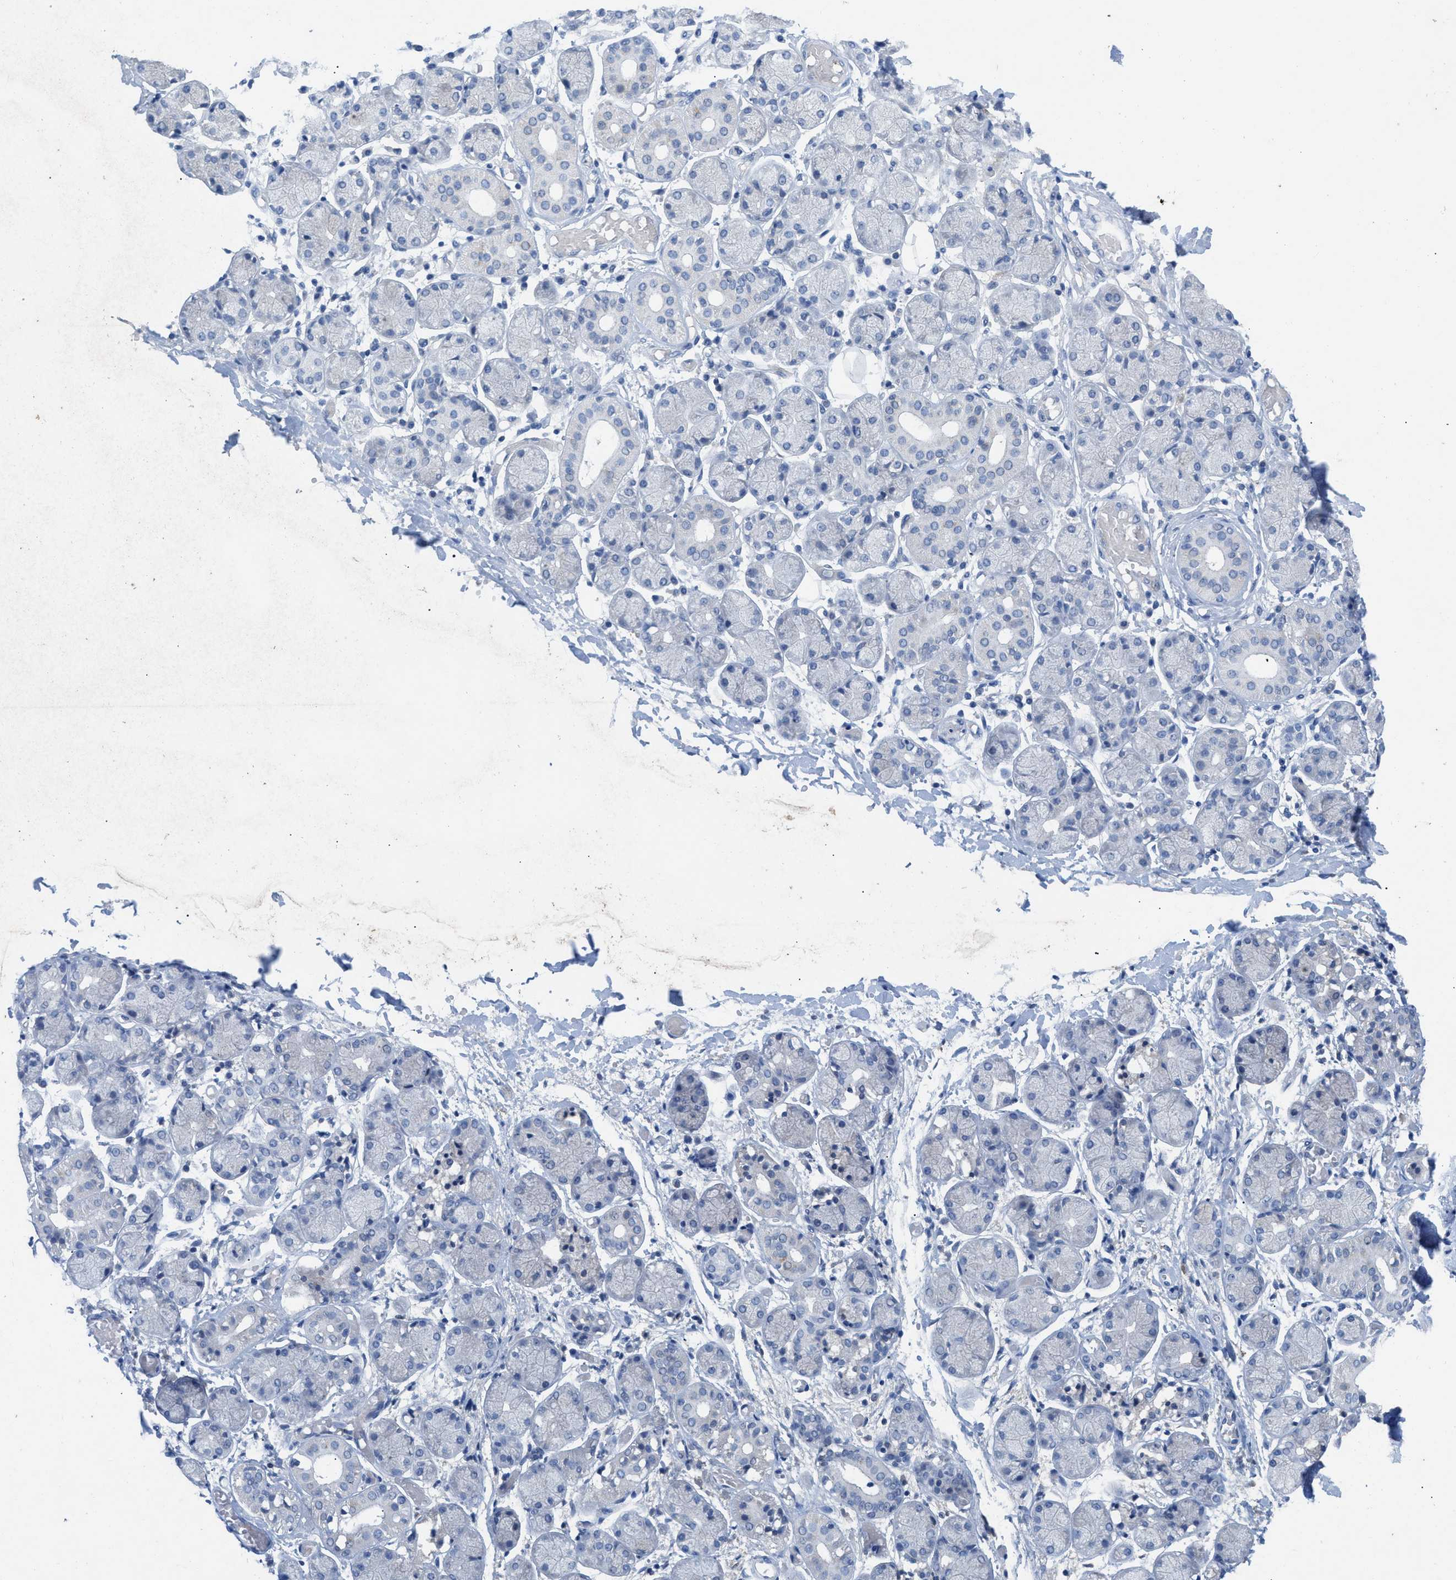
{"staining": {"intensity": "negative", "quantity": "none", "location": "none"}, "tissue": "salivary gland", "cell_type": "Glandular cells", "image_type": "normal", "snomed": [{"axis": "morphology", "description": "Normal tissue, NOS"}, {"axis": "topography", "description": "Salivary gland"}], "caption": "Immunohistochemistry (IHC) of benign human salivary gland demonstrates no staining in glandular cells. Nuclei are stained in blue.", "gene": "HPX", "patient": {"sex": "female", "age": 24}}